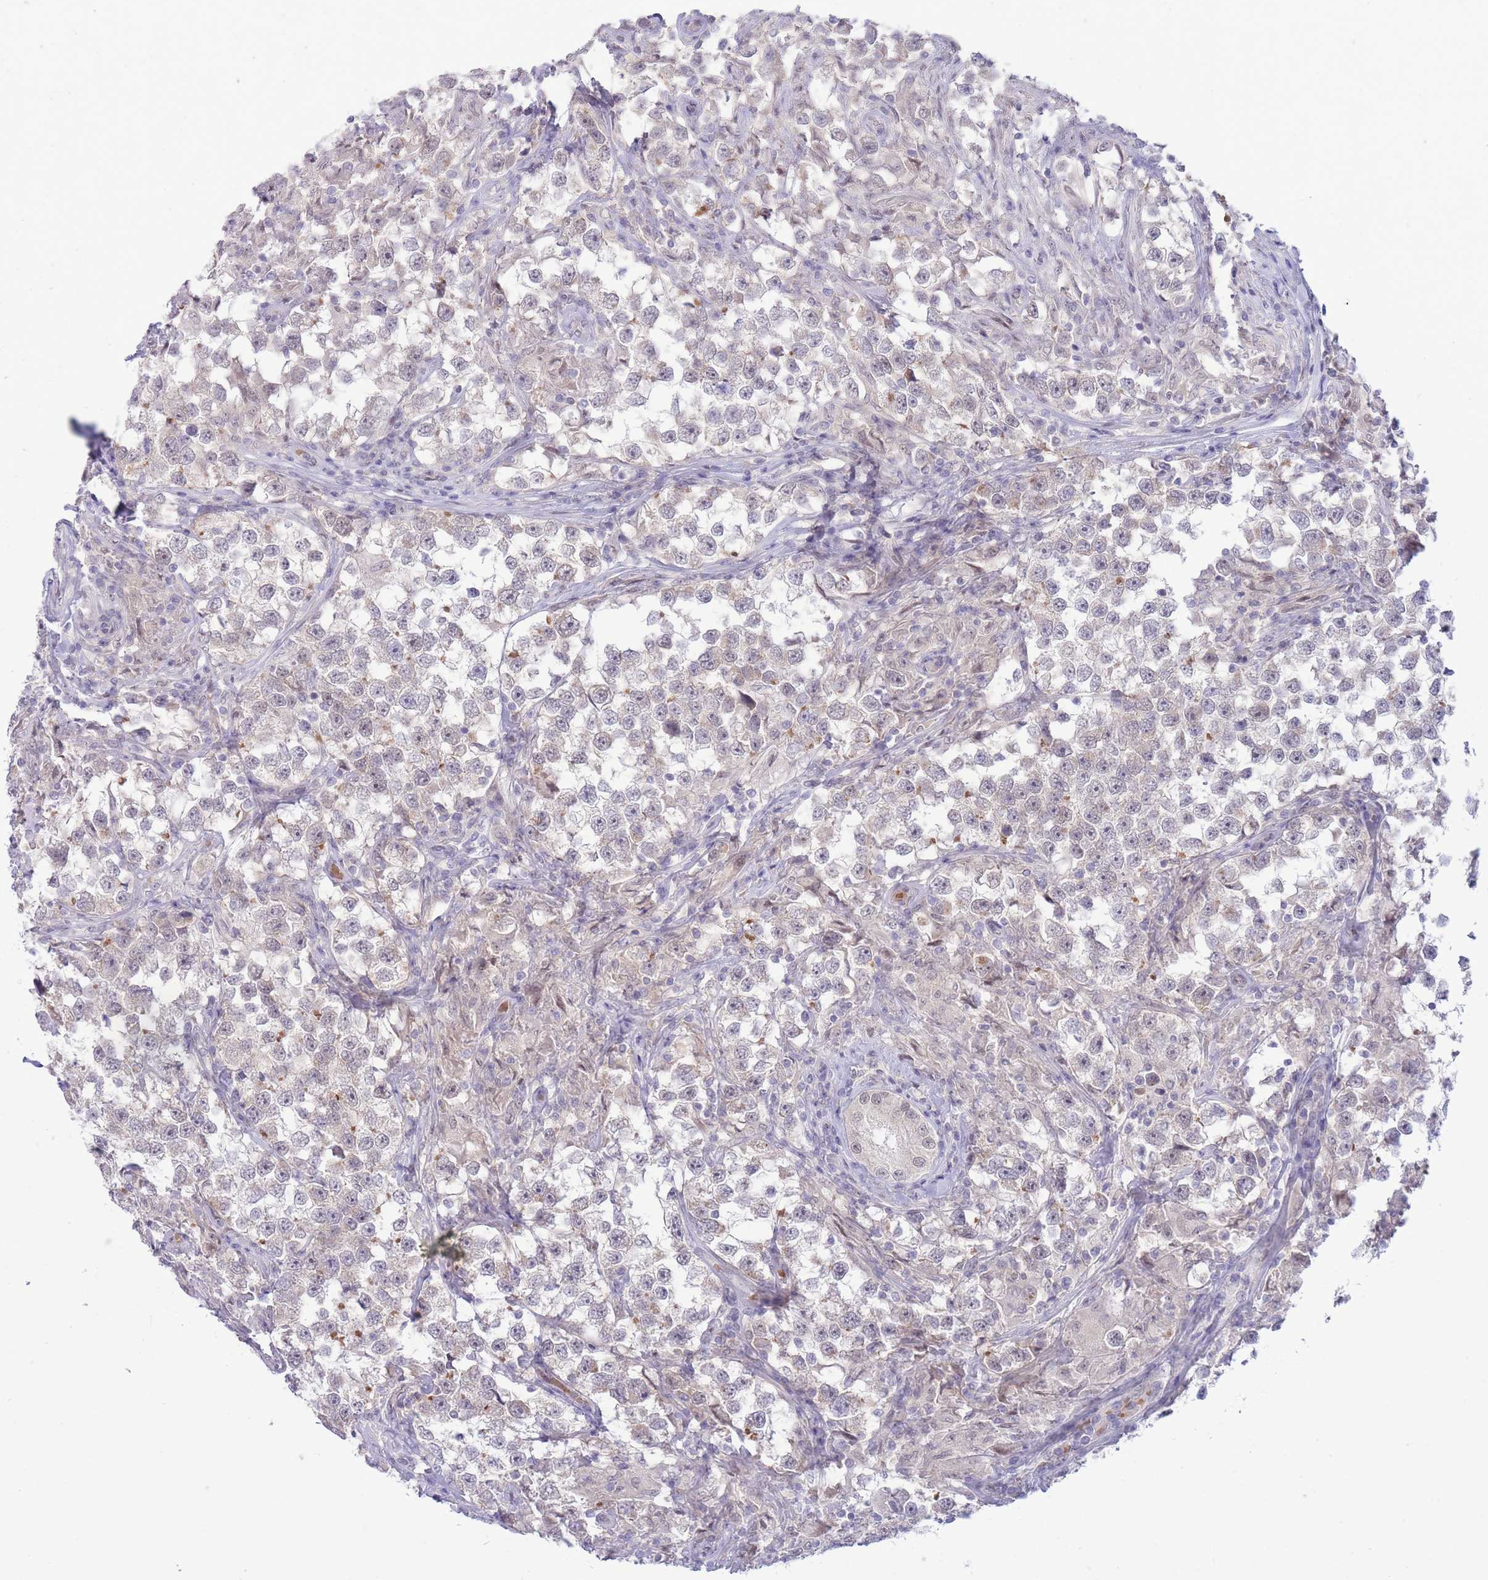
{"staining": {"intensity": "moderate", "quantity": "<25%", "location": "cytoplasmic/membranous"}, "tissue": "testis cancer", "cell_type": "Tumor cells", "image_type": "cancer", "snomed": [{"axis": "morphology", "description": "Seminoma, NOS"}, {"axis": "topography", "description": "Testis"}], "caption": "High-magnification brightfield microscopy of testis seminoma stained with DAB (3,3'-diaminobenzidine) (brown) and counterstained with hematoxylin (blue). tumor cells exhibit moderate cytoplasmic/membranous staining is appreciated in approximately<25% of cells.", "gene": "FBXO46", "patient": {"sex": "male", "age": 46}}